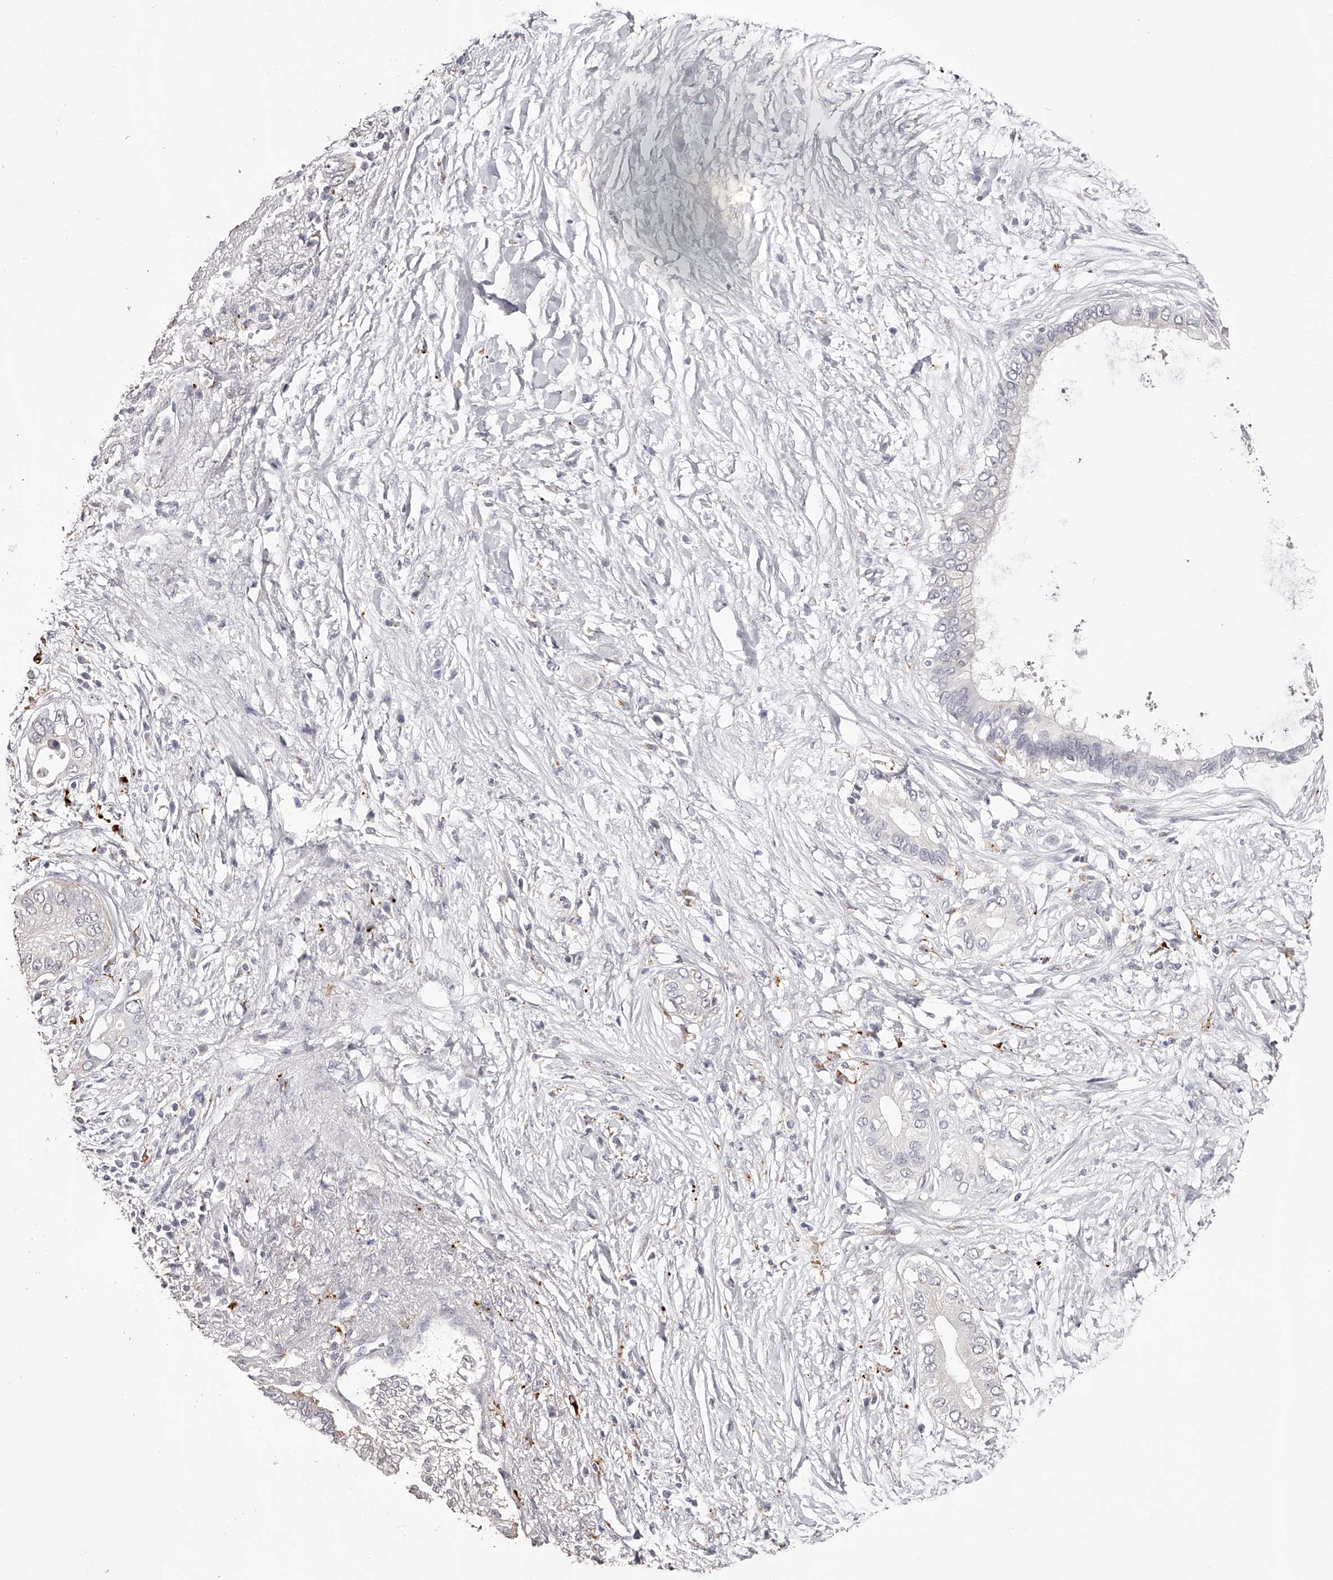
{"staining": {"intensity": "negative", "quantity": "none", "location": "none"}, "tissue": "pancreatic cancer", "cell_type": "Tumor cells", "image_type": "cancer", "snomed": [{"axis": "morphology", "description": "Normal tissue, NOS"}, {"axis": "morphology", "description": "Adenocarcinoma, NOS"}, {"axis": "topography", "description": "Pancreas"}, {"axis": "topography", "description": "Peripheral nerve tissue"}], "caption": "This is an immunohistochemistry micrograph of human pancreatic cancer (adenocarcinoma). There is no staining in tumor cells.", "gene": "SLC35D3", "patient": {"sex": "male", "age": 59}}